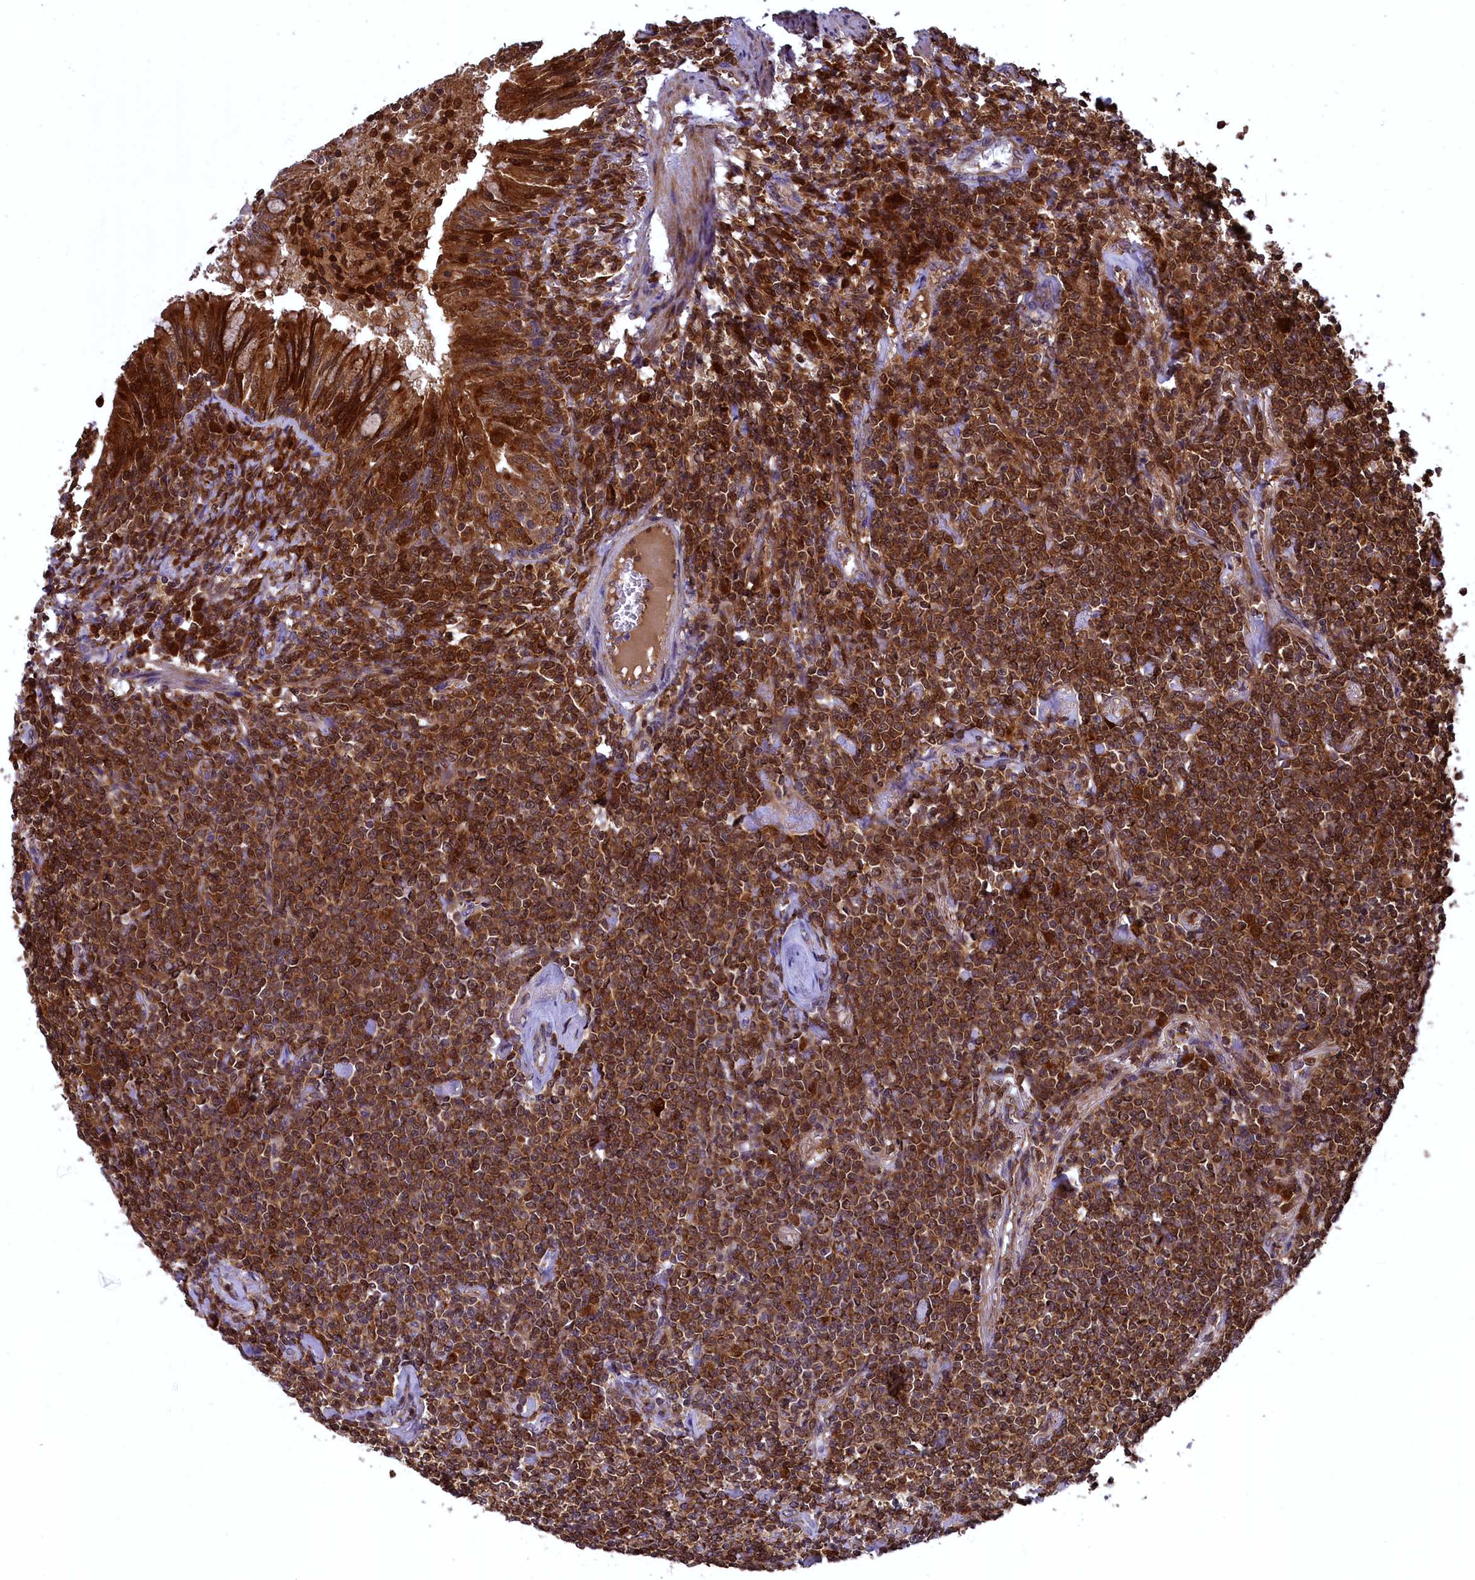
{"staining": {"intensity": "strong", "quantity": ">75%", "location": "cytoplasmic/membranous"}, "tissue": "lymphoma", "cell_type": "Tumor cells", "image_type": "cancer", "snomed": [{"axis": "morphology", "description": "Malignant lymphoma, non-Hodgkin's type, Low grade"}, {"axis": "topography", "description": "Lung"}], "caption": "Malignant lymphoma, non-Hodgkin's type (low-grade) stained with DAB immunohistochemistry demonstrates high levels of strong cytoplasmic/membranous positivity in about >75% of tumor cells. The protein of interest is stained brown, and the nuclei are stained in blue (DAB (3,3'-diaminobenzidine) IHC with brightfield microscopy, high magnification).", "gene": "COX17", "patient": {"sex": "female", "age": 71}}